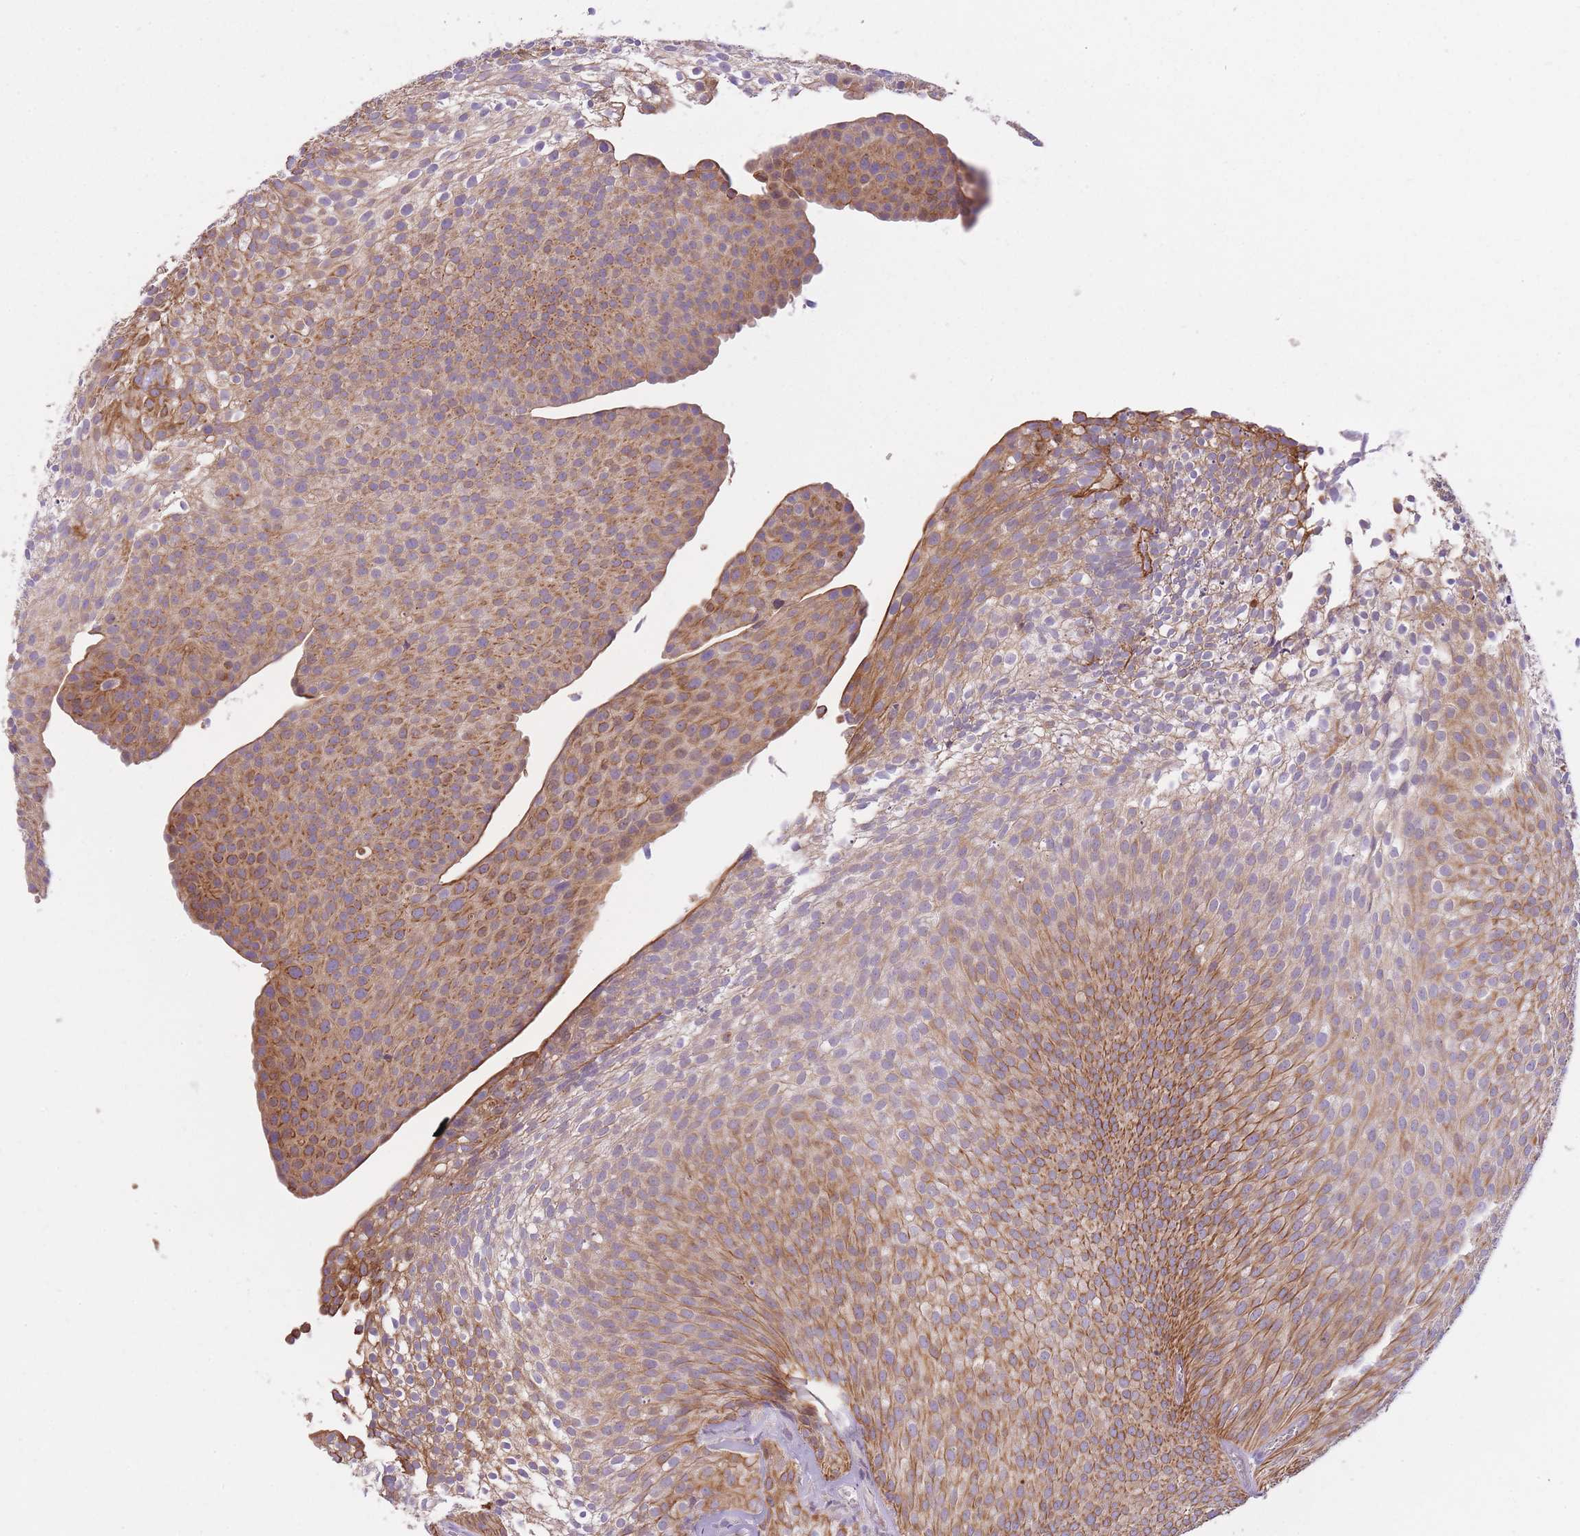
{"staining": {"intensity": "moderate", "quantity": ">75%", "location": "cytoplasmic/membranous"}, "tissue": "urothelial cancer", "cell_type": "Tumor cells", "image_type": "cancer", "snomed": [{"axis": "morphology", "description": "Urothelial carcinoma, Low grade"}, {"axis": "topography", "description": "Urinary bladder"}], "caption": "Urothelial cancer stained for a protein reveals moderate cytoplasmic/membranous positivity in tumor cells.", "gene": "REV1", "patient": {"sex": "male", "age": 91}}